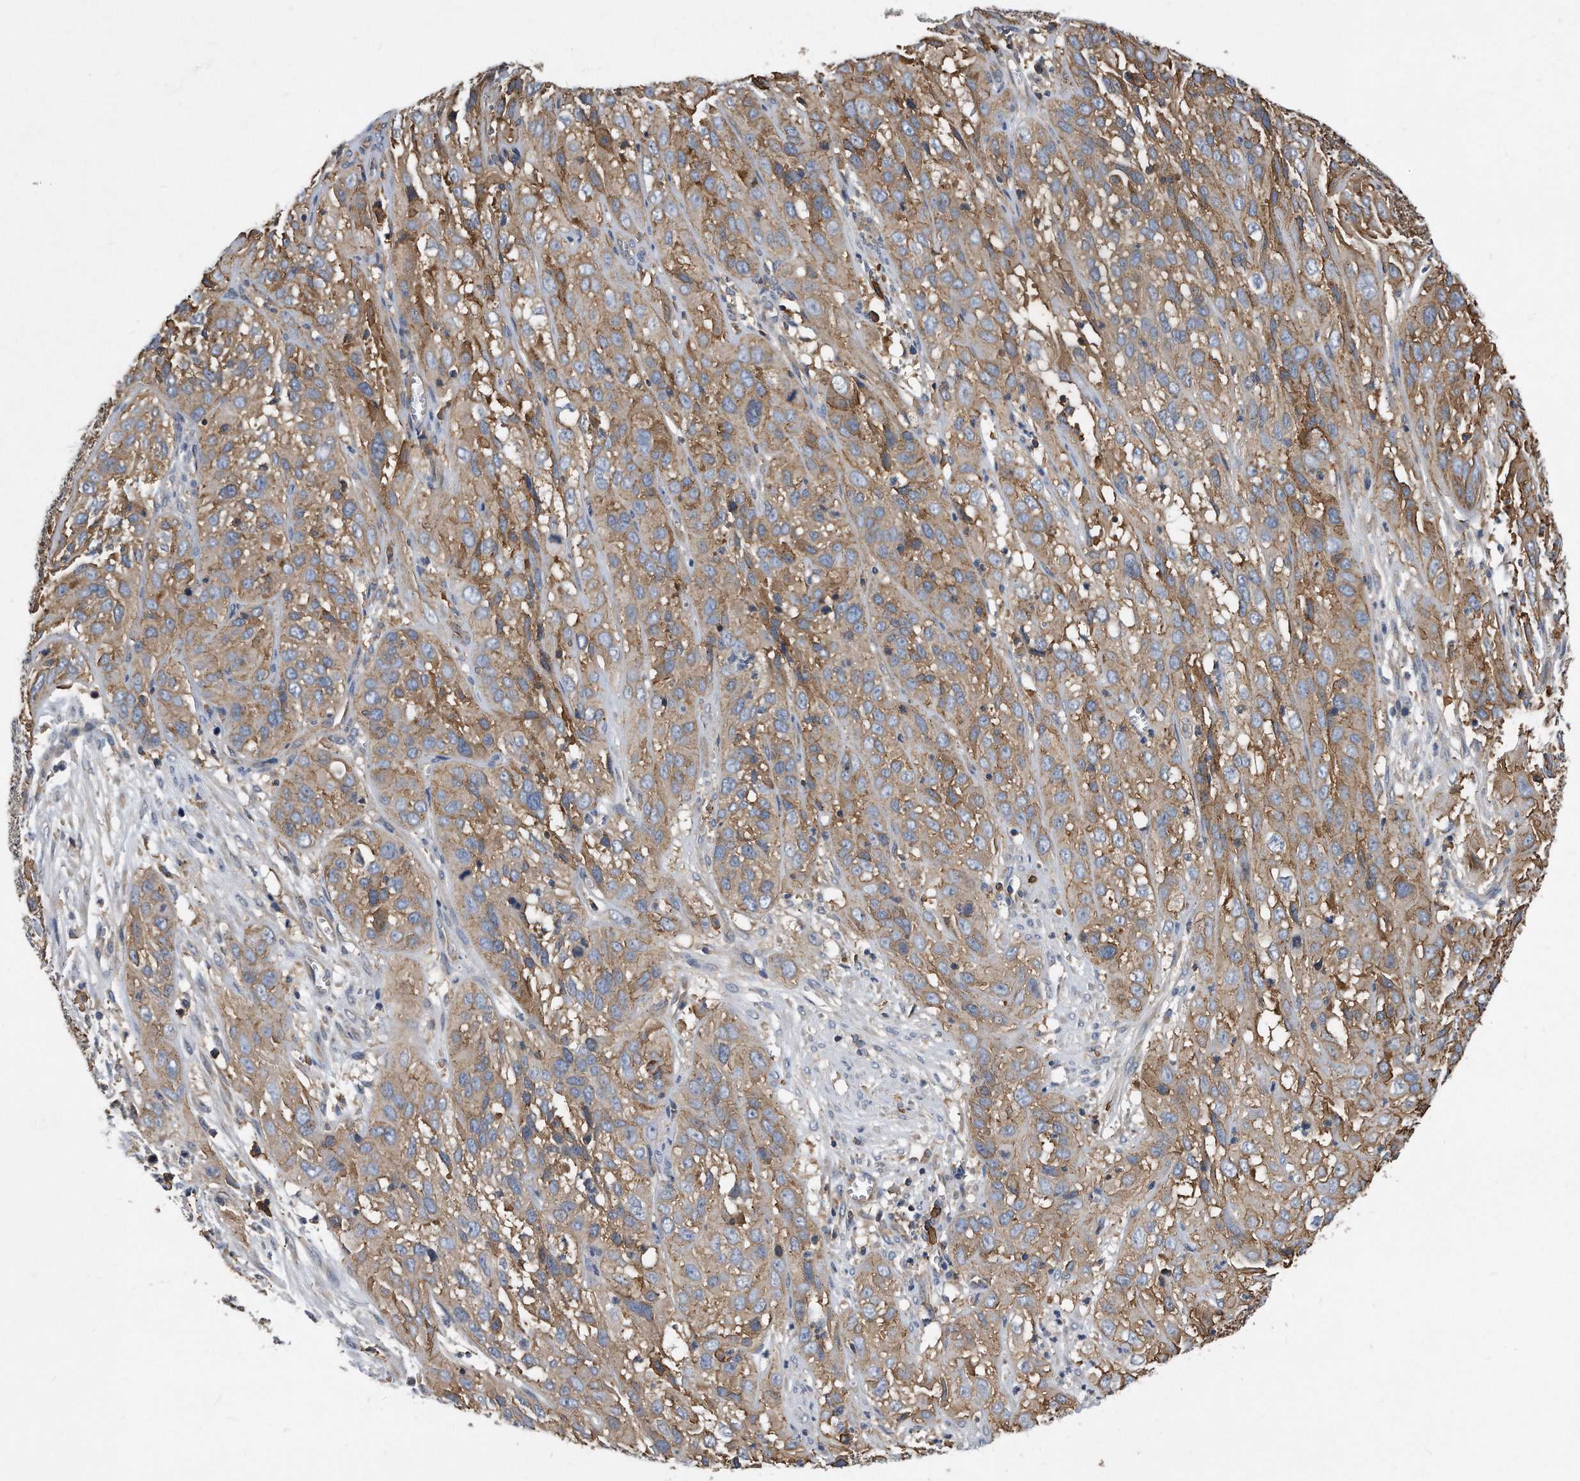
{"staining": {"intensity": "weak", "quantity": "25%-75%", "location": "cytoplasmic/membranous"}, "tissue": "cervical cancer", "cell_type": "Tumor cells", "image_type": "cancer", "snomed": [{"axis": "morphology", "description": "Squamous cell carcinoma, NOS"}, {"axis": "topography", "description": "Cervix"}], "caption": "About 25%-75% of tumor cells in human cervical cancer (squamous cell carcinoma) show weak cytoplasmic/membranous protein staining as visualized by brown immunohistochemical staining.", "gene": "ATG5", "patient": {"sex": "female", "age": 32}}